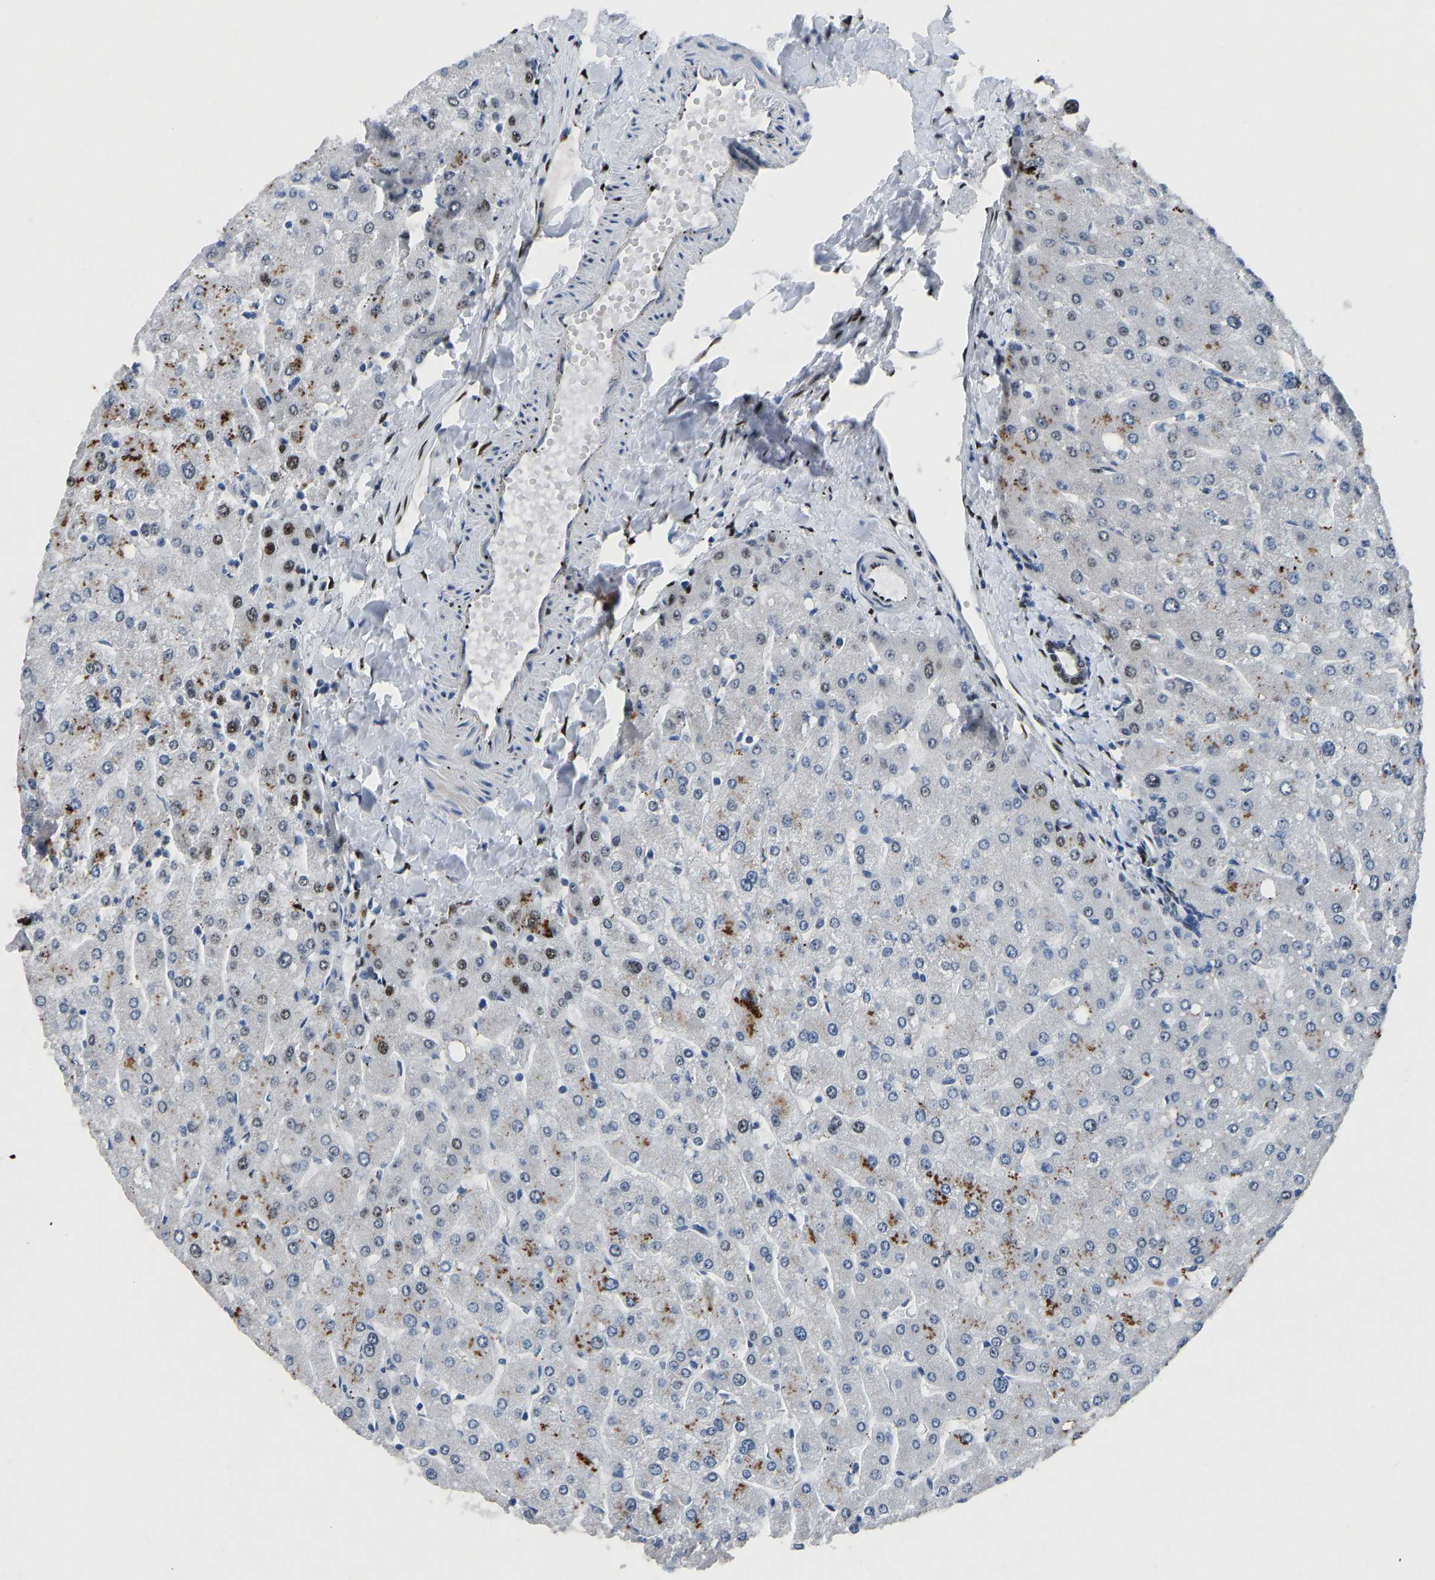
{"staining": {"intensity": "weak", "quantity": "25%-75%", "location": "nuclear"}, "tissue": "liver", "cell_type": "Cholangiocytes", "image_type": "normal", "snomed": [{"axis": "morphology", "description": "Normal tissue, NOS"}, {"axis": "topography", "description": "Liver"}], "caption": "Protein analysis of unremarkable liver demonstrates weak nuclear positivity in approximately 25%-75% of cholangiocytes. Nuclei are stained in blue.", "gene": "EGR1", "patient": {"sex": "male", "age": 55}}